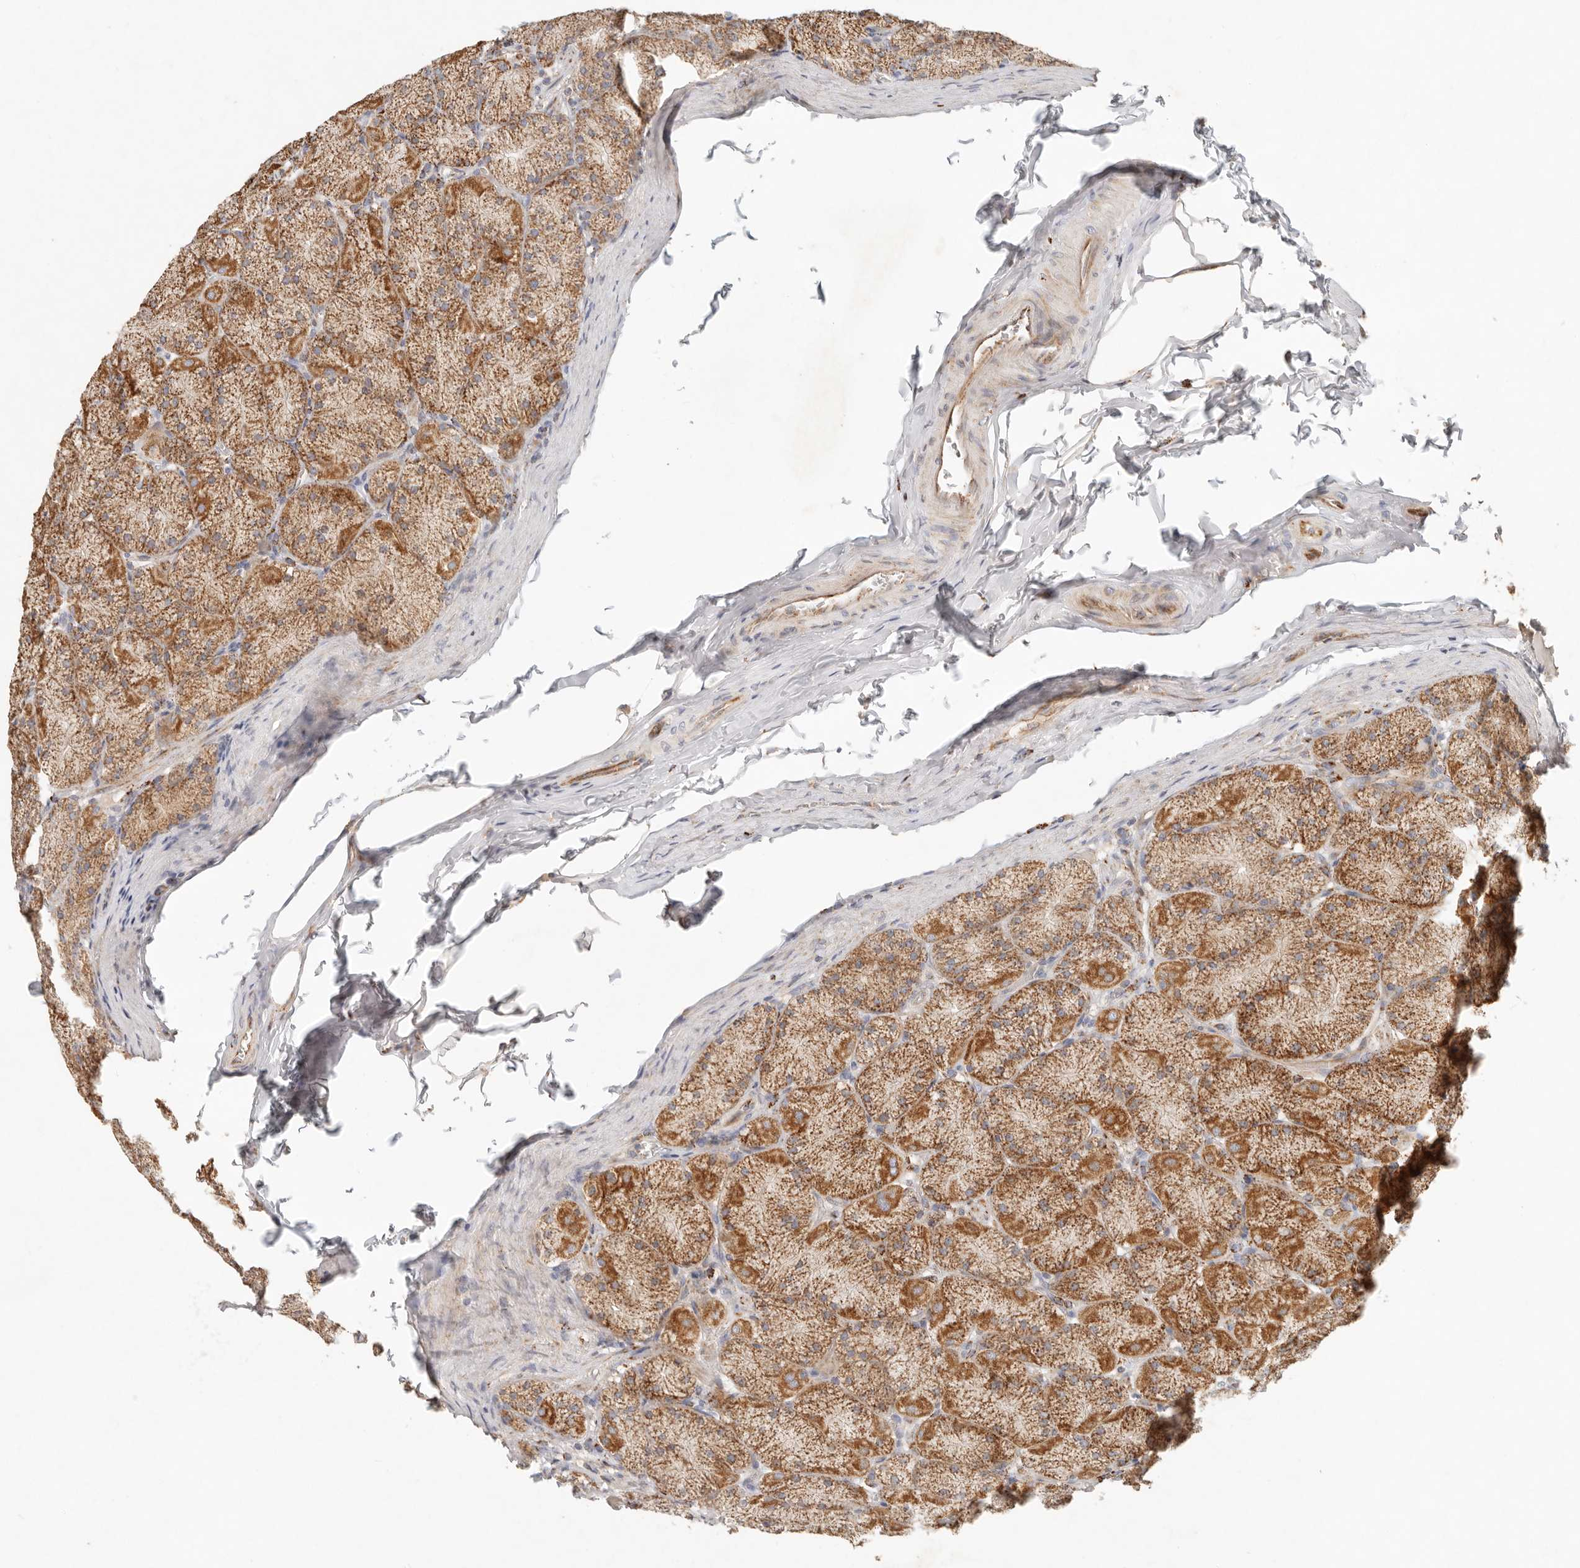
{"staining": {"intensity": "strong", "quantity": ">75%", "location": "cytoplasmic/membranous"}, "tissue": "stomach", "cell_type": "Glandular cells", "image_type": "normal", "snomed": [{"axis": "morphology", "description": "Normal tissue, NOS"}, {"axis": "topography", "description": "Stomach, upper"}], "caption": "Glandular cells display high levels of strong cytoplasmic/membranous staining in about >75% of cells in normal human stomach.", "gene": "ARHGEF10L", "patient": {"sex": "female", "age": 56}}